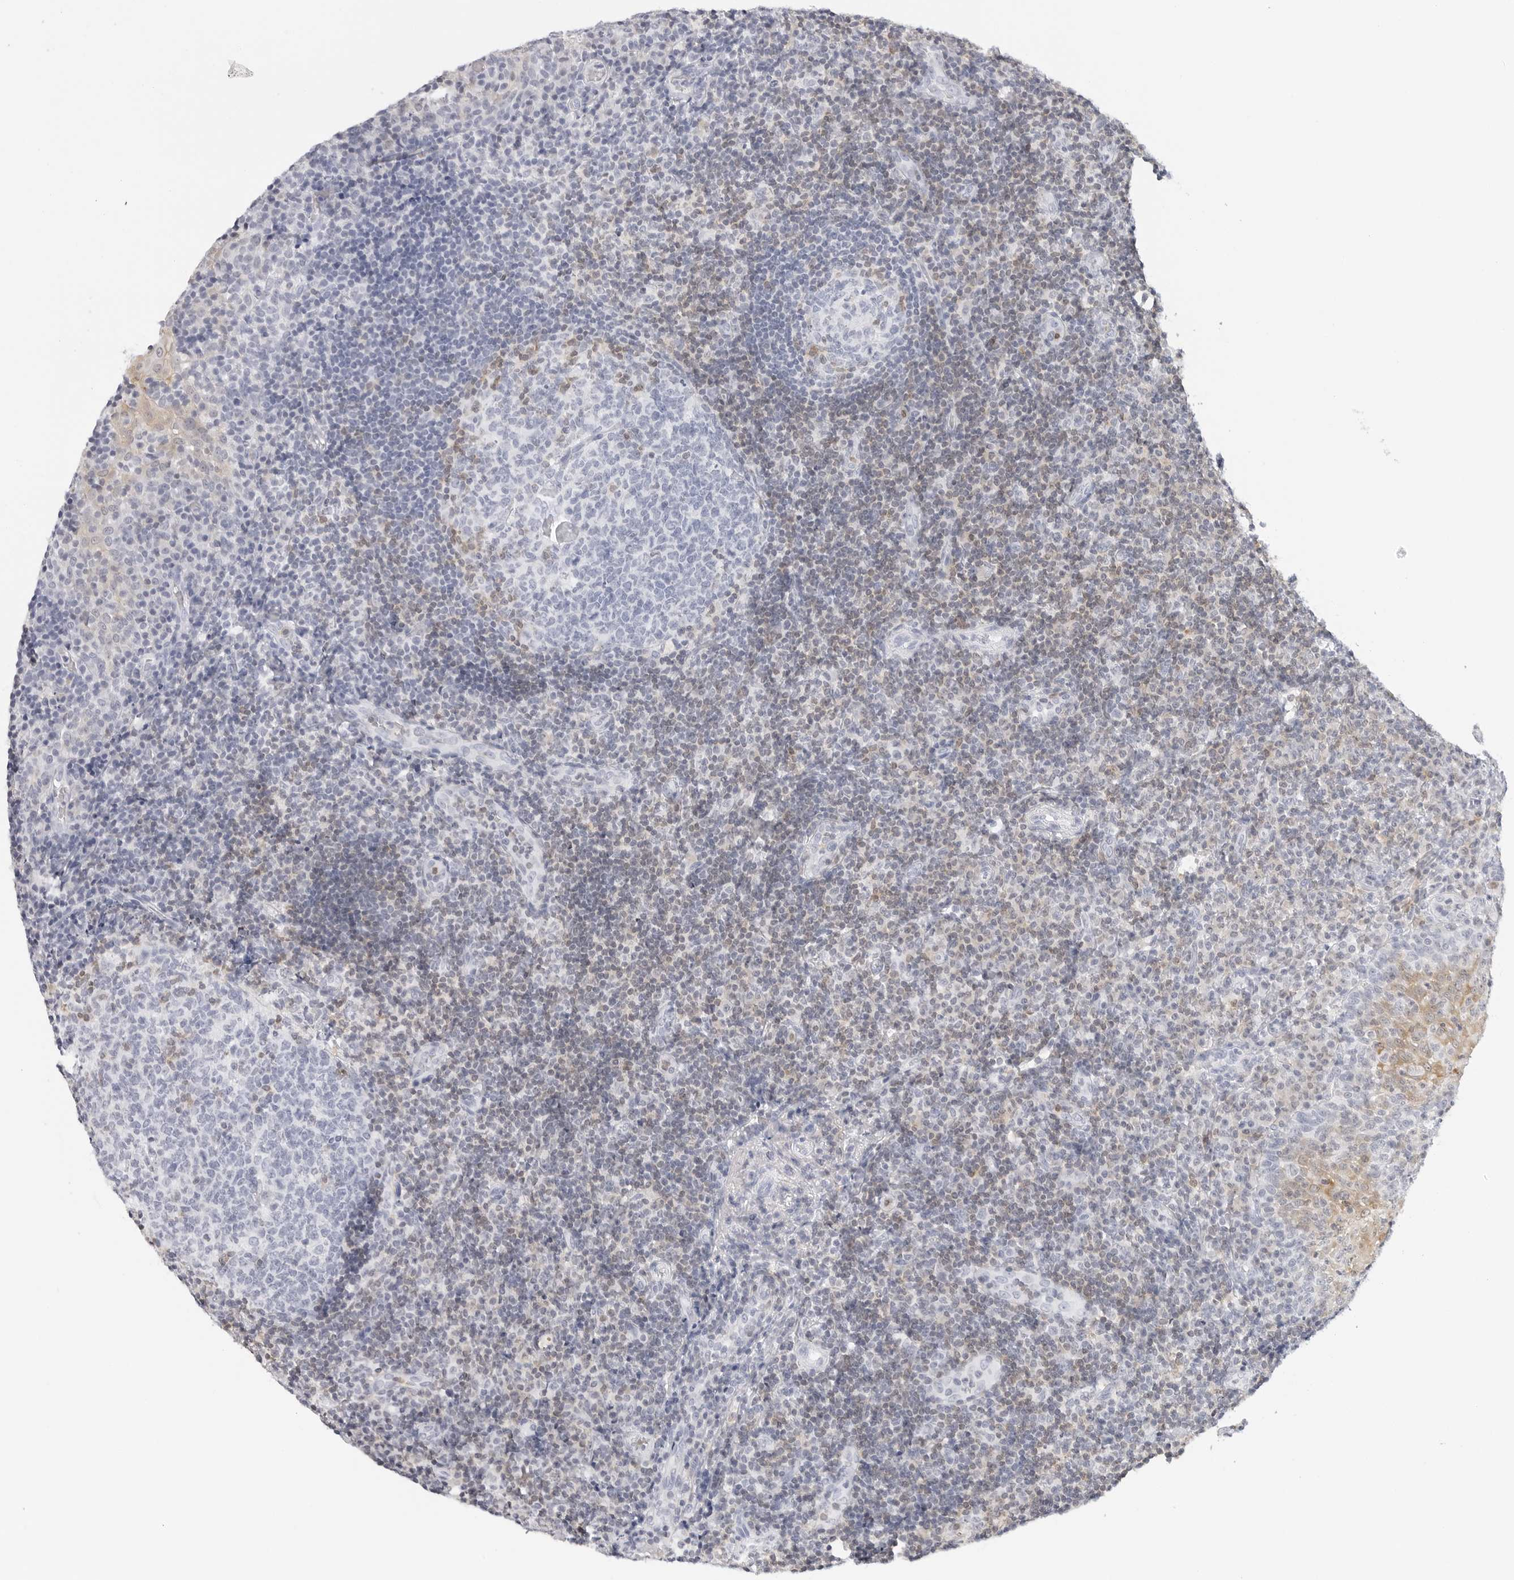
{"staining": {"intensity": "weak", "quantity": "<25%", "location": "cytoplasmic/membranous"}, "tissue": "tonsil", "cell_type": "Germinal center cells", "image_type": "normal", "snomed": [{"axis": "morphology", "description": "Normal tissue, NOS"}, {"axis": "topography", "description": "Tonsil"}], "caption": "Immunohistochemistry micrograph of normal tonsil: human tonsil stained with DAB (3,3'-diaminobenzidine) exhibits no significant protein positivity in germinal center cells.", "gene": "SLC9A3R1", "patient": {"sex": "female", "age": 40}}